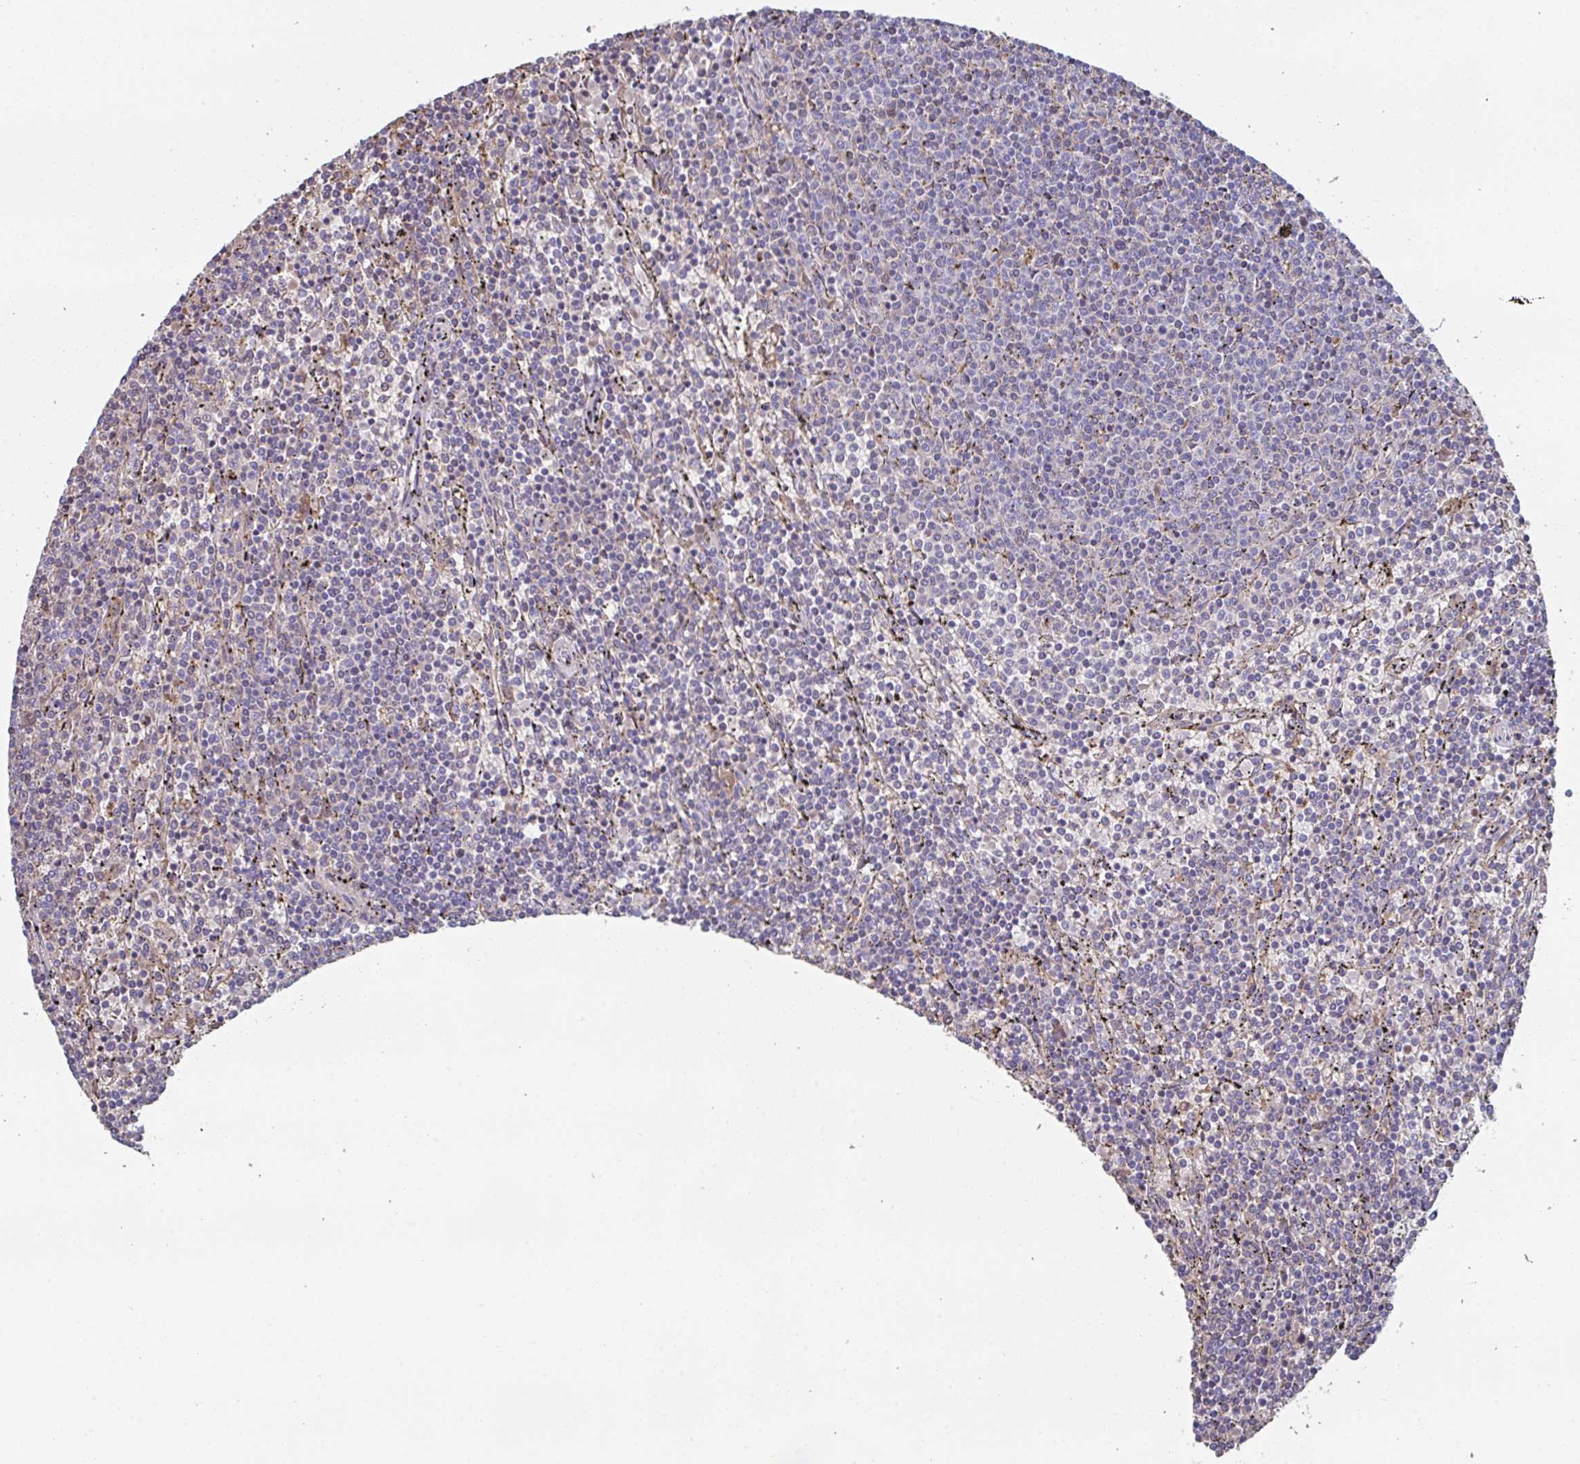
{"staining": {"intensity": "negative", "quantity": "none", "location": "none"}, "tissue": "lymphoma", "cell_type": "Tumor cells", "image_type": "cancer", "snomed": [{"axis": "morphology", "description": "Malignant lymphoma, non-Hodgkin's type, Low grade"}, {"axis": "topography", "description": "Spleen"}], "caption": "This image is of lymphoma stained with immunohistochemistry (IHC) to label a protein in brown with the nuclei are counter-stained blue. There is no staining in tumor cells.", "gene": "TFAP2C", "patient": {"sex": "female", "age": 50}}